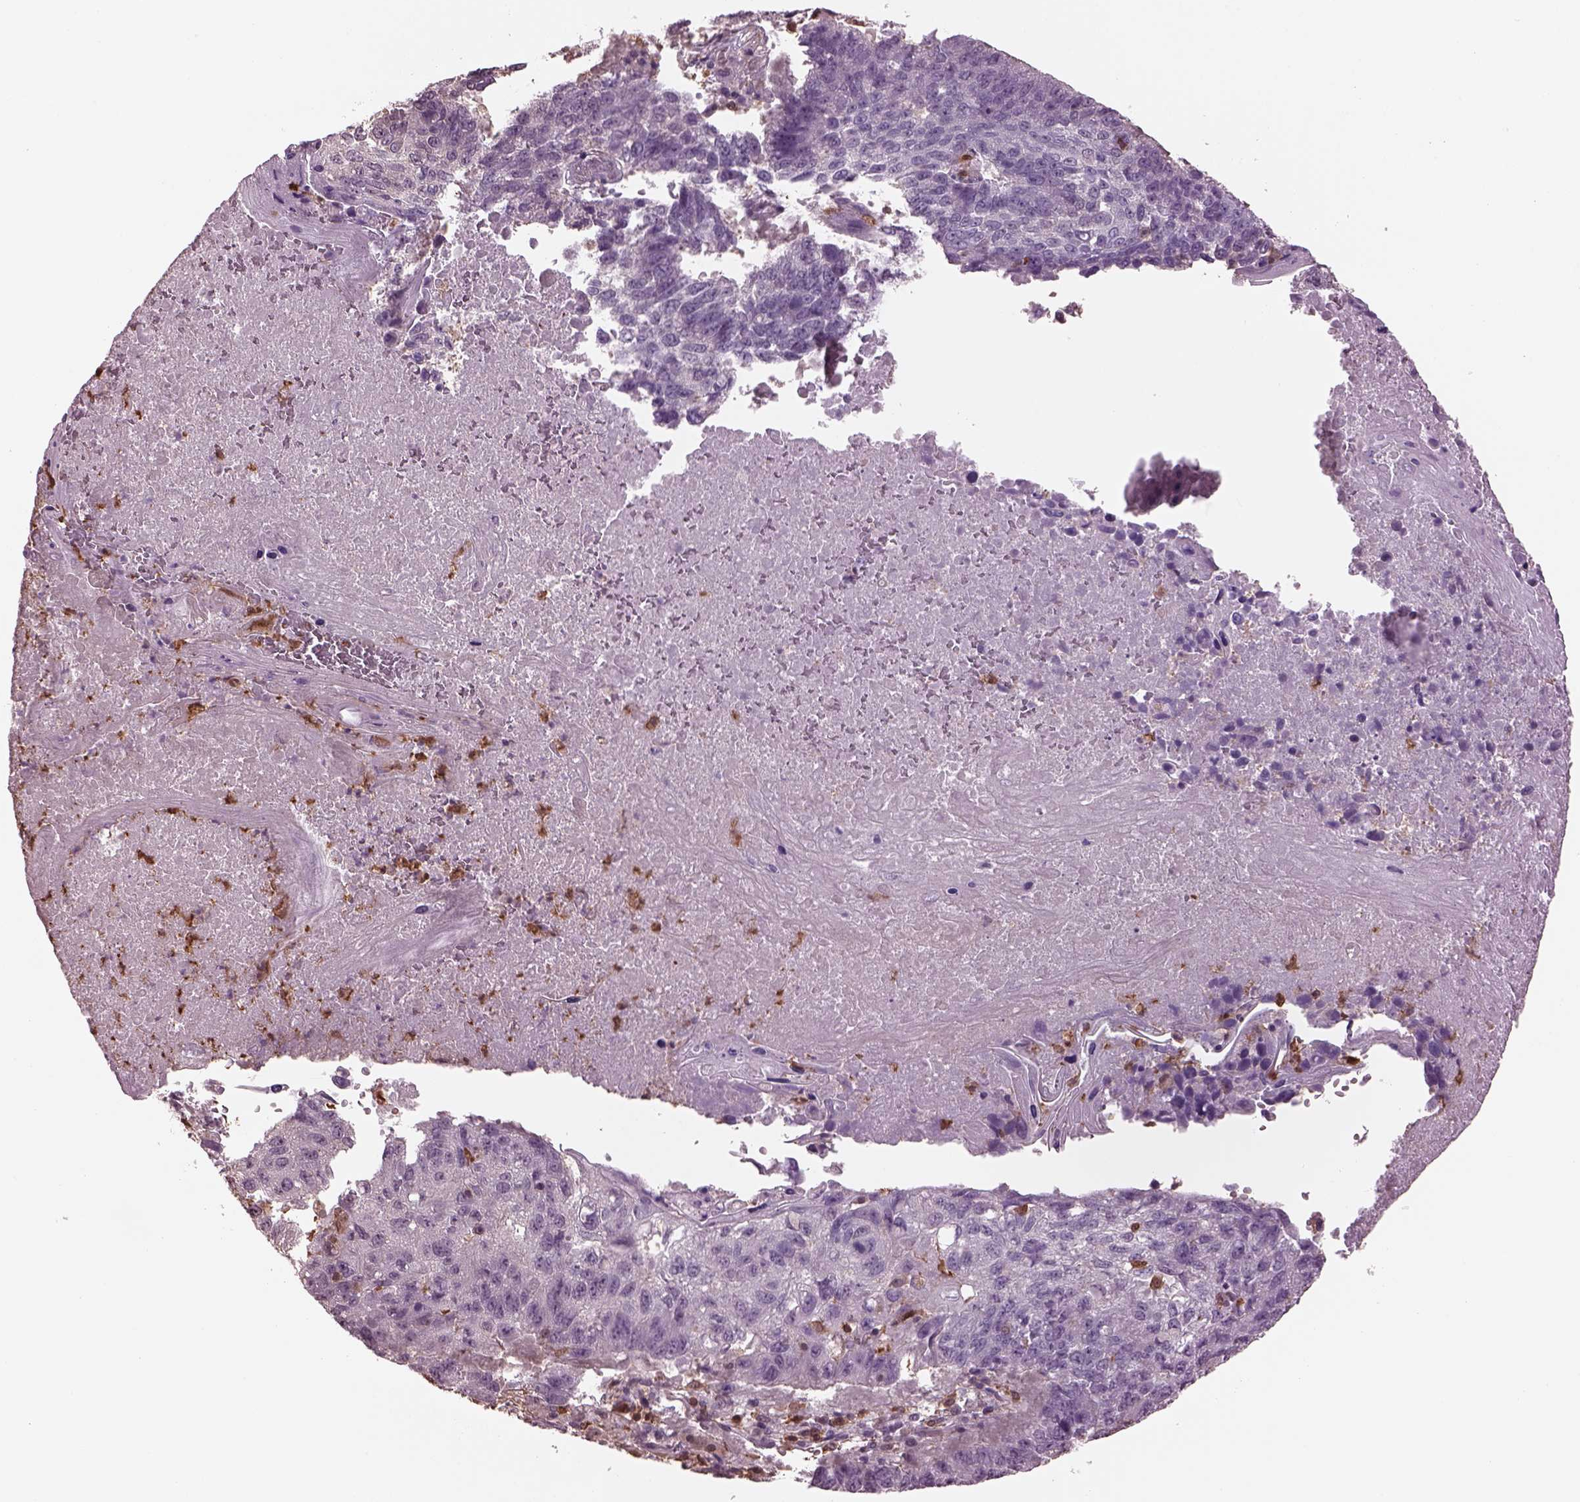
{"staining": {"intensity": "negative", "quantity": "none", "location": "none"}, "tissue": "lung cancer", "cell_type": "Tumor cells", "image_type": "cancer", "snomed": [{"axis": "morphology", "description": "Squamous cell carcinoma, NOS"}, {"axis": "topography", "description": "Lung"}], "caption": "This is a image of immunohistochemistry (IHC) staining of squamous cell carcinoma (lung), which shows no staining in tumor cells.", "gene": "IL31RA", "patient": {"sex": "male", "age": 73}}